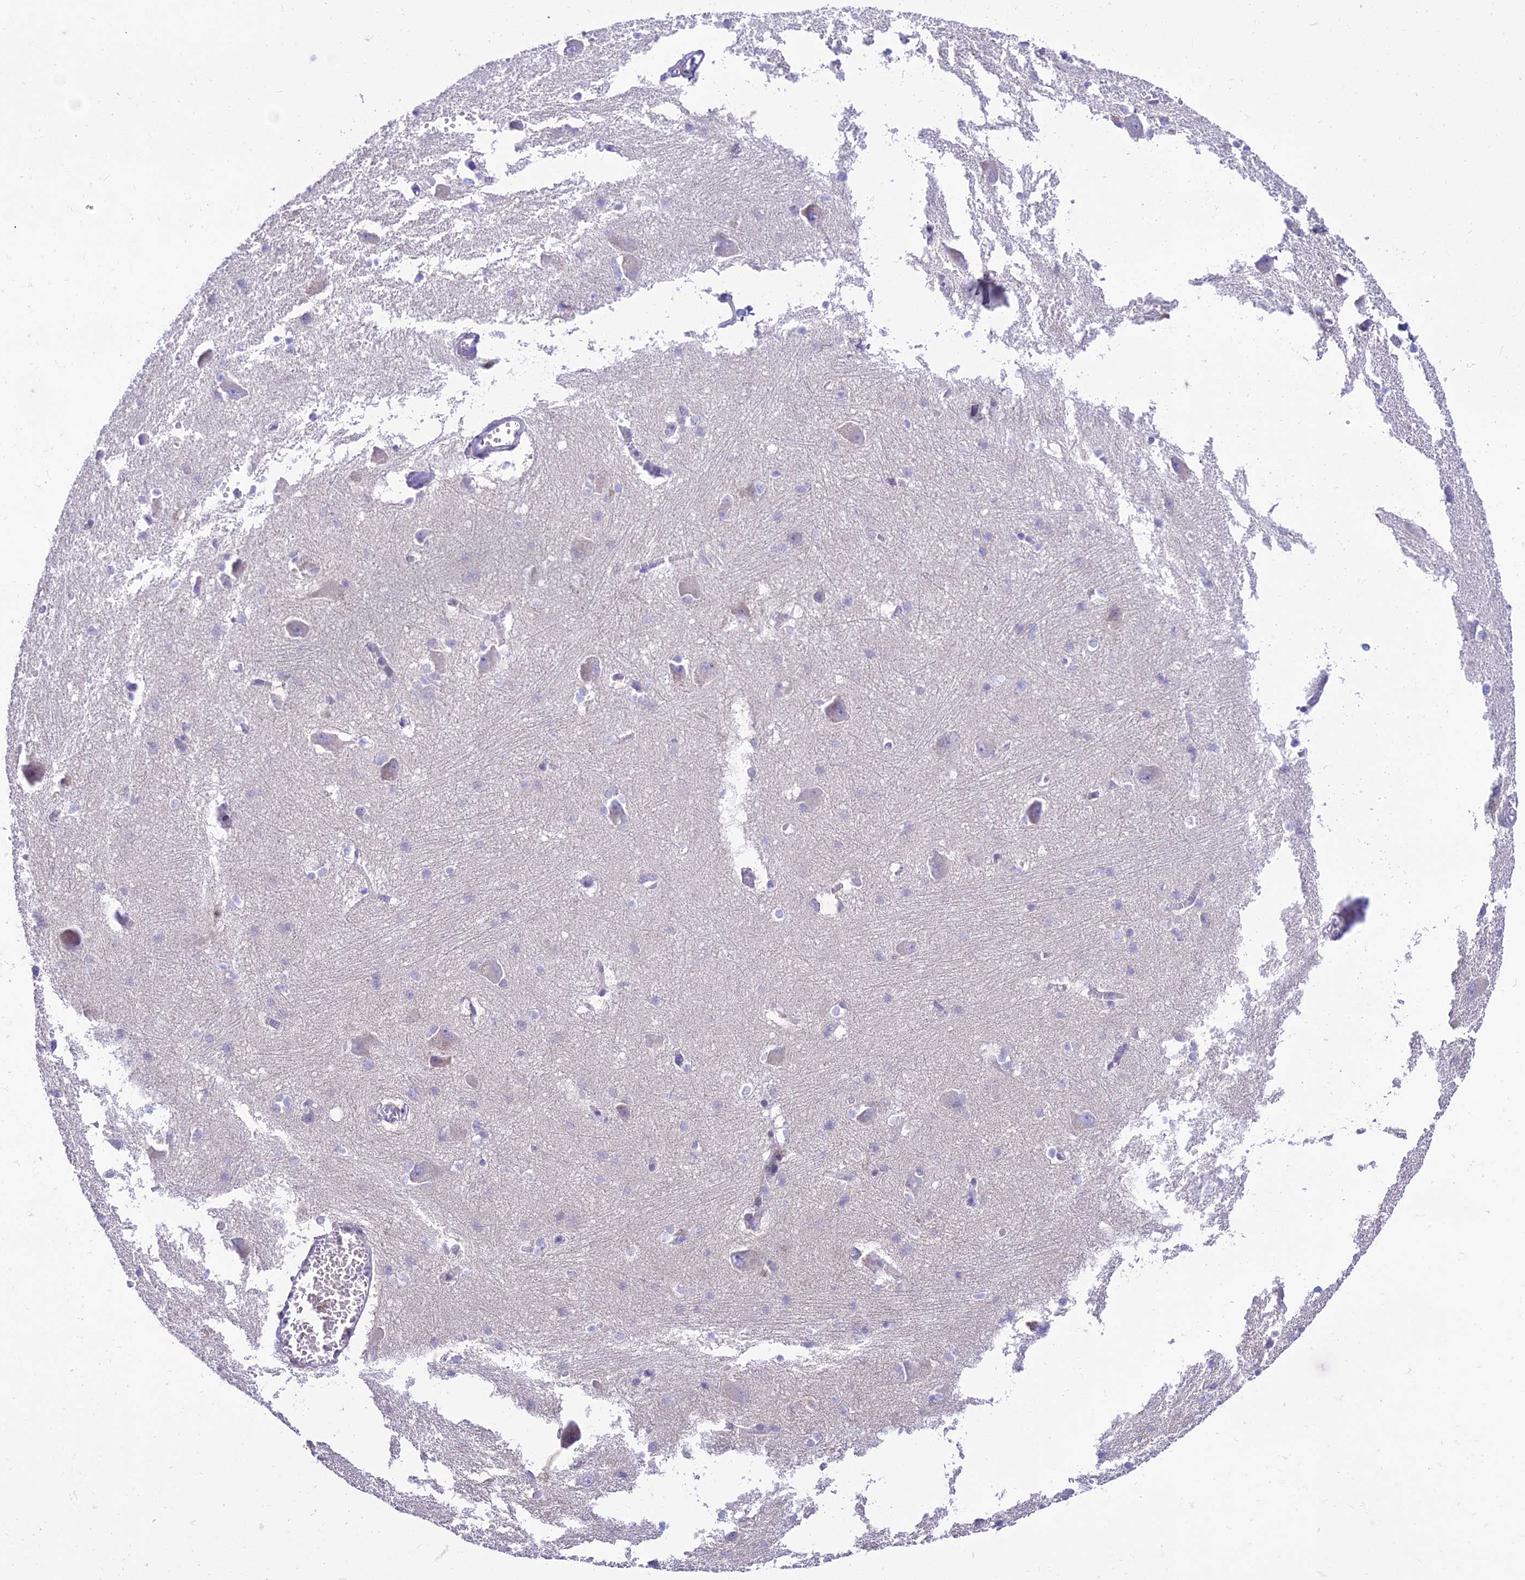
{"staining": {"intensity": "negative", "quantity": "none", "location": "none"}, "tissue": "caudate", "cell_type": "Glial cells", "image_type": "normal", "snomed": [{"axis": "morphology", "description": "Normal tissue, NOS"}, {"axis": "topography", "description": "Lateral ventricle wall"}], "caption": "Glial cells are negative for brown protein staining in benign caudate. Brightfield microscopy of immunohistochemistry (IHC) stained with DAB (brown) and hematoxylin (blue), captured at high magnification.", "gene": "TAC3", "patient": {"sex": "male", "age": 37}}